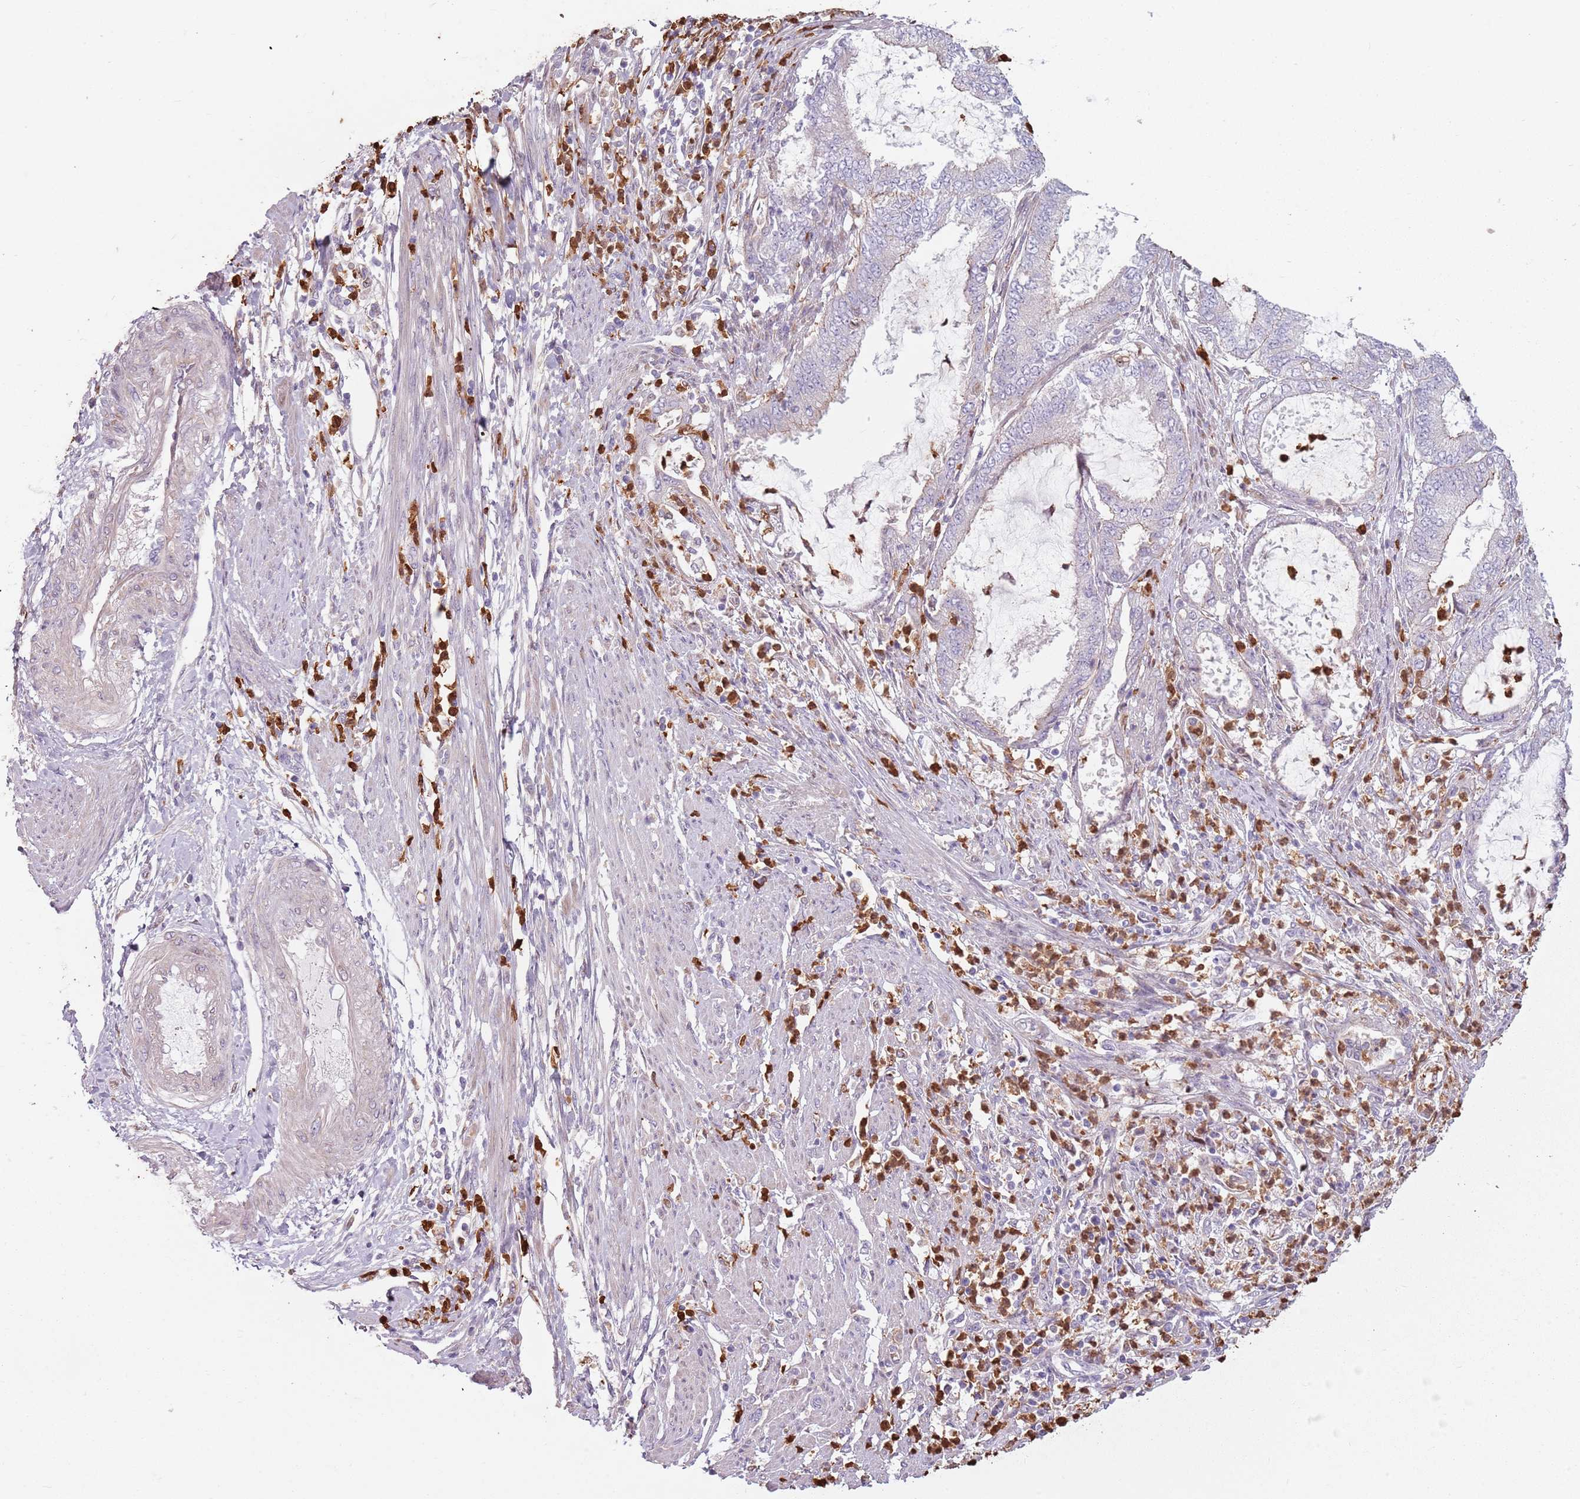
{"staining": {"intensity": "negative", "quantity": "none", "location": "none"}, "tissue": "endometrial cancer", "cell_type": "Tumor cells", "image_type": "cancer", "snomed": [{"axis": "morphology", "description": "Adenocarcinoma, NOS"}, {"axis": "topography", "description": "Endometrium"}], "caption": "The image demonstrates no significant expression in tumor cells of endometrial cancer (adenocarcinoma). (DAB IHC with hematoxylin counter stain).", "gene": "SPAG4", "patient": {"sex": "female", "age": 51}}